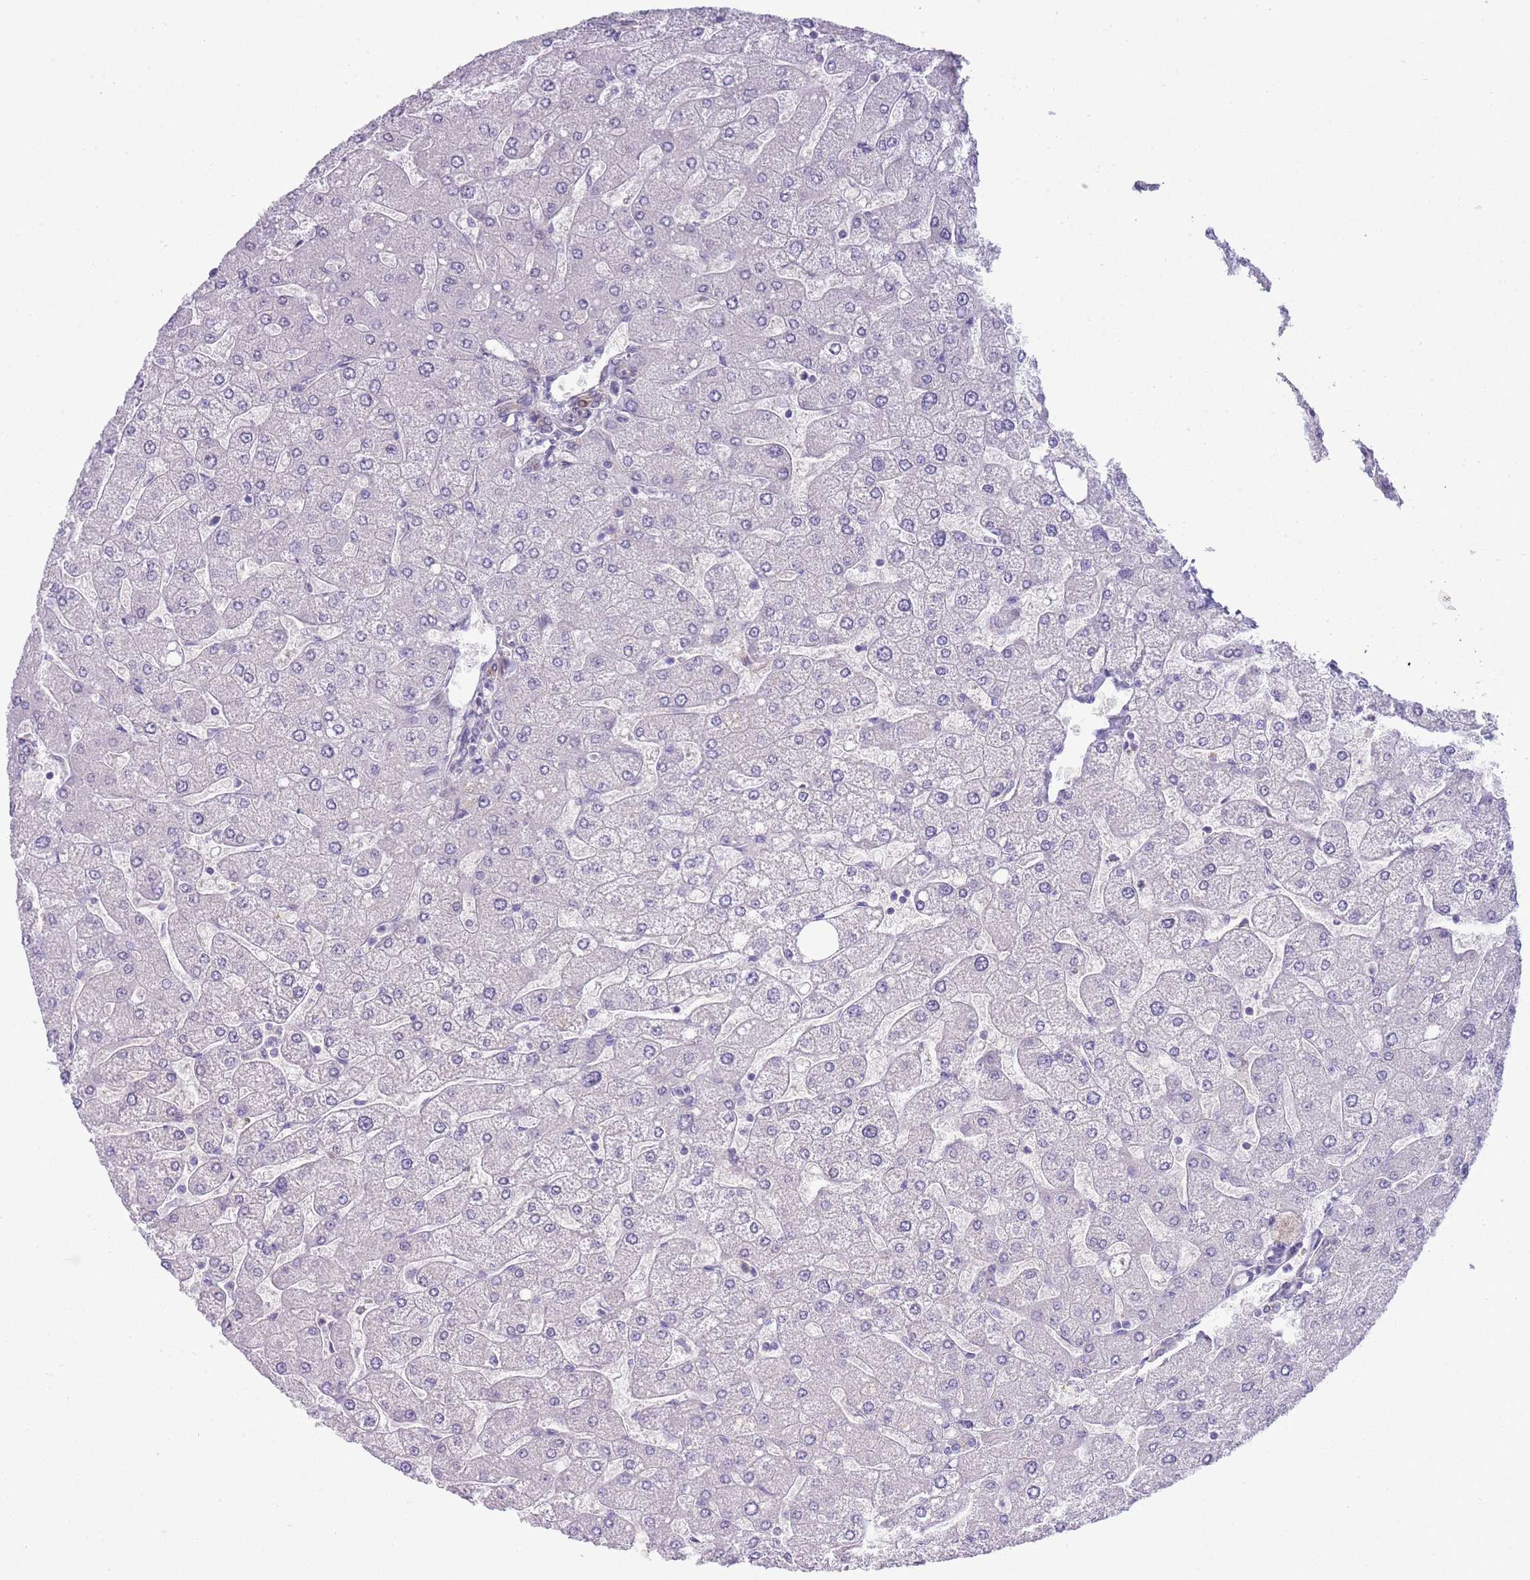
{"staining": {"intensity": "negative", "quantity": "none", "location": "none"}, "tissue": "liver", "cell_type": "Cholangiocytes", "image_type": "normal", "snomed": [{"axis": "morphology", "description": "Normal tissue, NOS"}, {"axis": "topography", "description": "Liver"}], "caption": "DAB immunohistochemical staining of benign liver exhibits no significant positivity in cholangiocytes. (Brightfield microscopy of DAB (3,3'-diaminobenzidine) IHC at high magnification).", "gene": "NBPF4", "patient": {"sex": "male", "age": 55}}